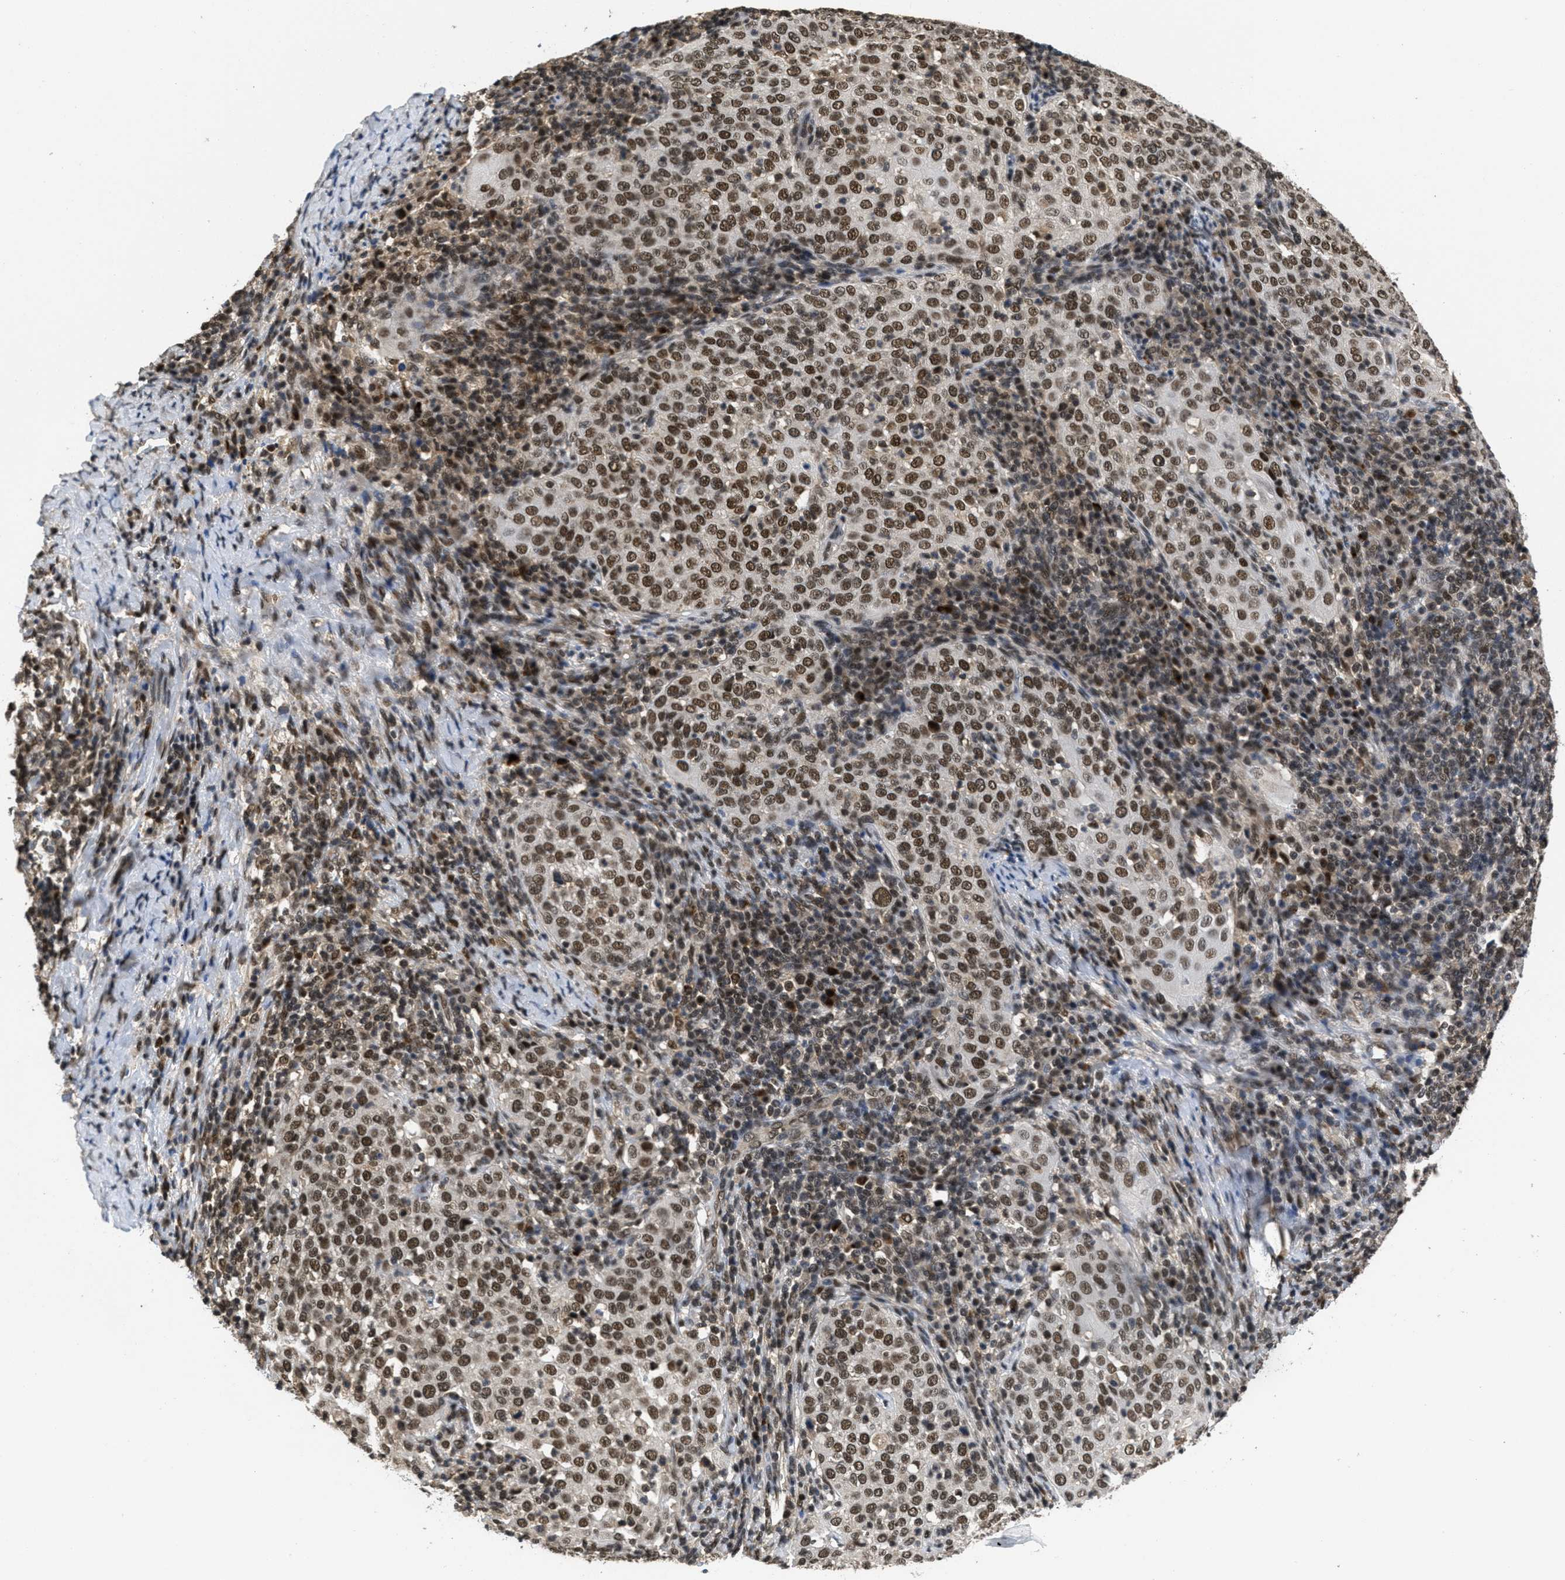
{"staining": {"intensity": "strong", "quantity": ">75%", "location": "nuclear"}, "tissue": "cervical cancer", "cell_type": "Tumor cells", "image_type": "cancer", "snomed": [{"axis": "morphology", "description": "Squamous cell carcinoma, NOS"}, {"axis": "topography", "description": "Cervix"}], "caption": "Human squamous cell carcinoma (cervical) stained with a brown dye demonstrates strong nuclear positive positivity in approximately >75% of tumor cells.", "gene": "CUL4B", "patient": {"sex": "female", "age": 51}}